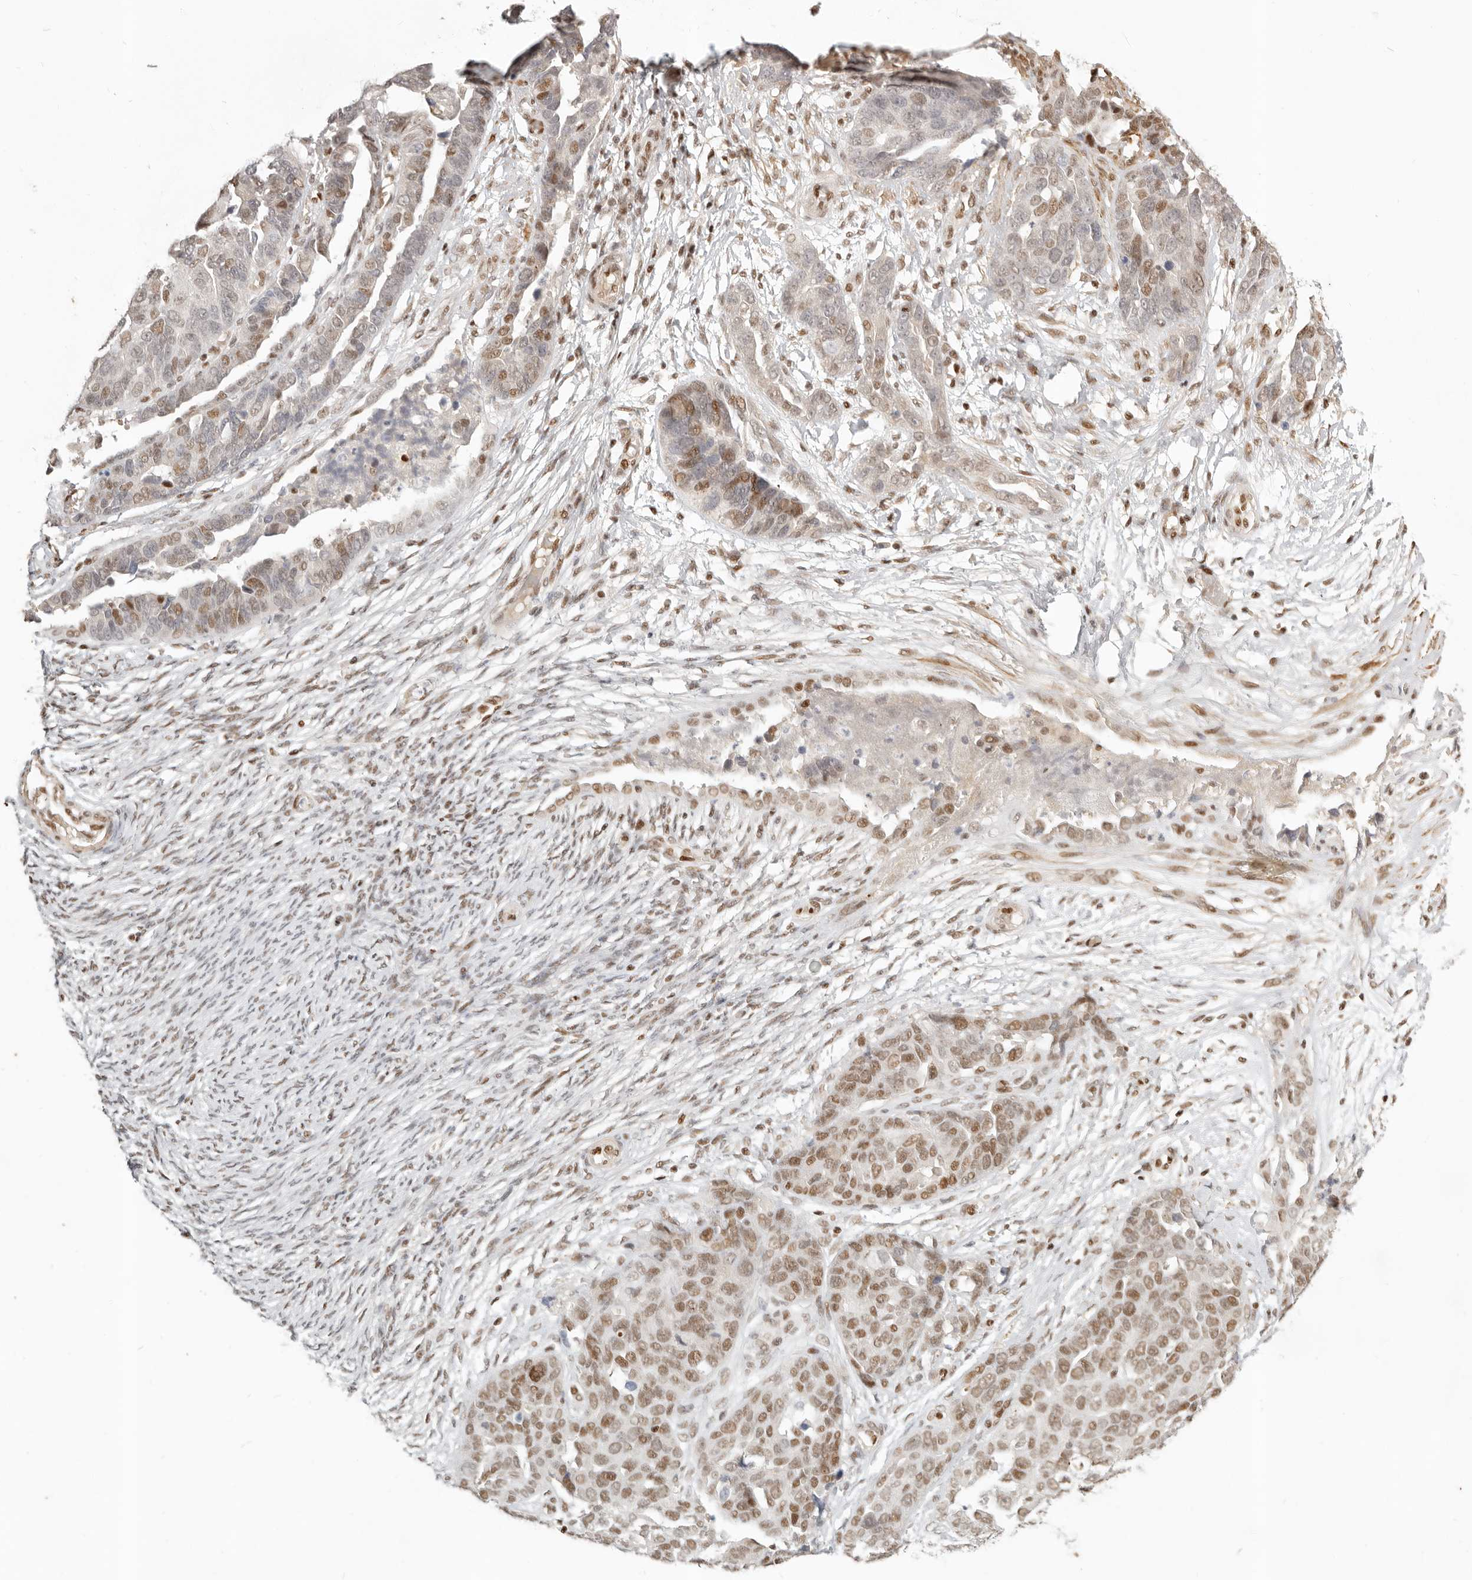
{"staining": {"intensity": "moderate", "quantity": ">75%", "location": "nuclear"}, "tissue": "ovarian cancer", "cell_type": "Tumor cells", "image_type": "cancer", "snomed": [{"axis": "morphology", "description": "Cystadenocarcinoma, serous, NOS"}, {"axis": "topography", "description": "Ovary"}], "caption": "Immunohistochemical staining of ovarian serous cystadenocarcinoma exhibits moderate nuclear protein expression in approximately >75% of tumor cells.", "gene": "GABPA", "patient": {"sex": "female", "age": 44}}